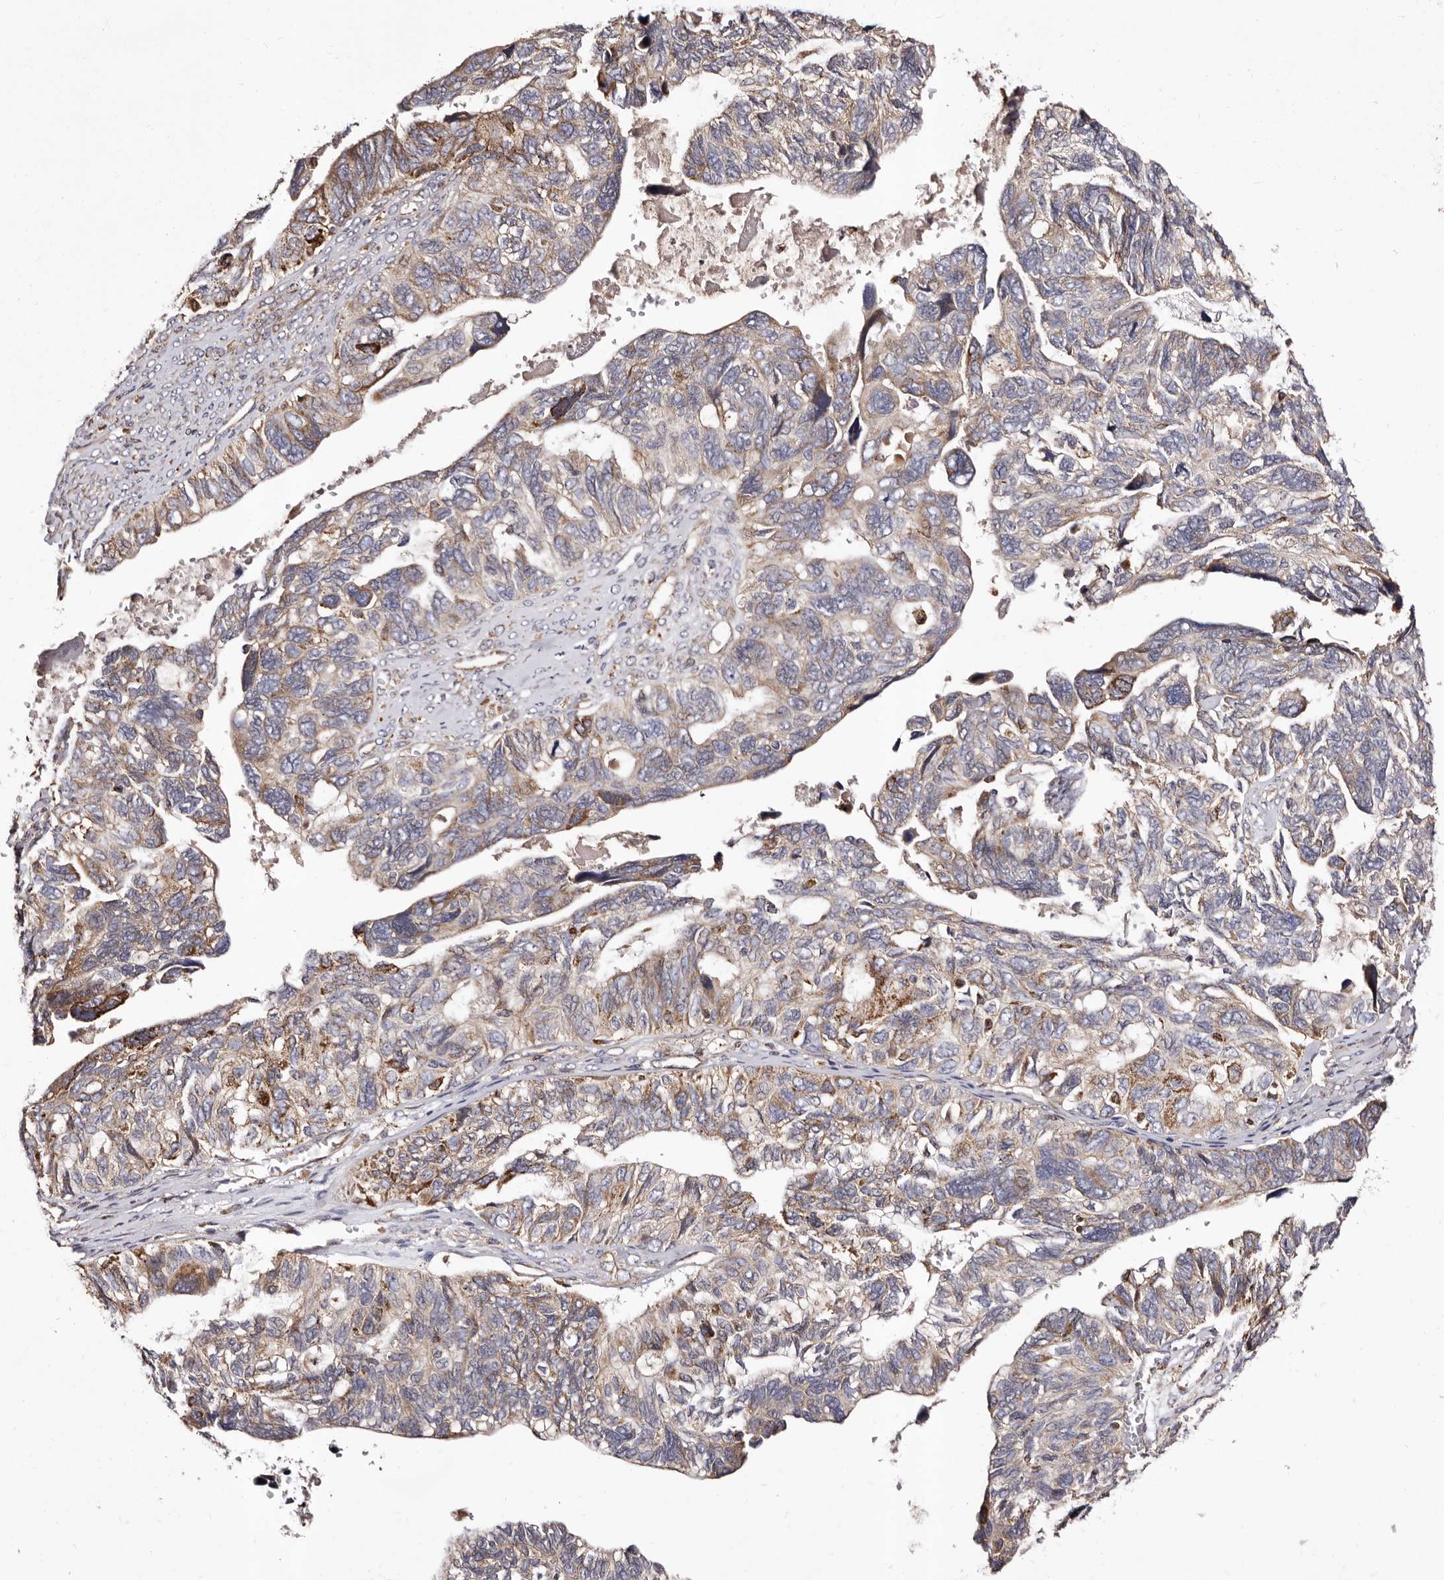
{"staining": {"intensity": "weak", "quantity": ">75%", "location": "cytoplasmic/membranous"}, "tissue": "ovarian cancer", "cell_type": "Tumor cells", "image_type": "cancer", "snomed": [{"axis": "morphology", "description": "Cystadenocarcinoma, serous, NOS"}, {"axis": "topography", "description": "Ovary"}], "caption": "Immunohistochemistry (IHC) (DAB) staining of human ovarian cancer exhibits weak cytoplasmic/membranous protein positivity in about >75% of tumor cells. (DAB (3,3'-diaminobenzidine) = brown stain, brightfield microscopy at high magnification).", "gene": "LUZP1", "patient": {"sex": "female", "age": 79}}